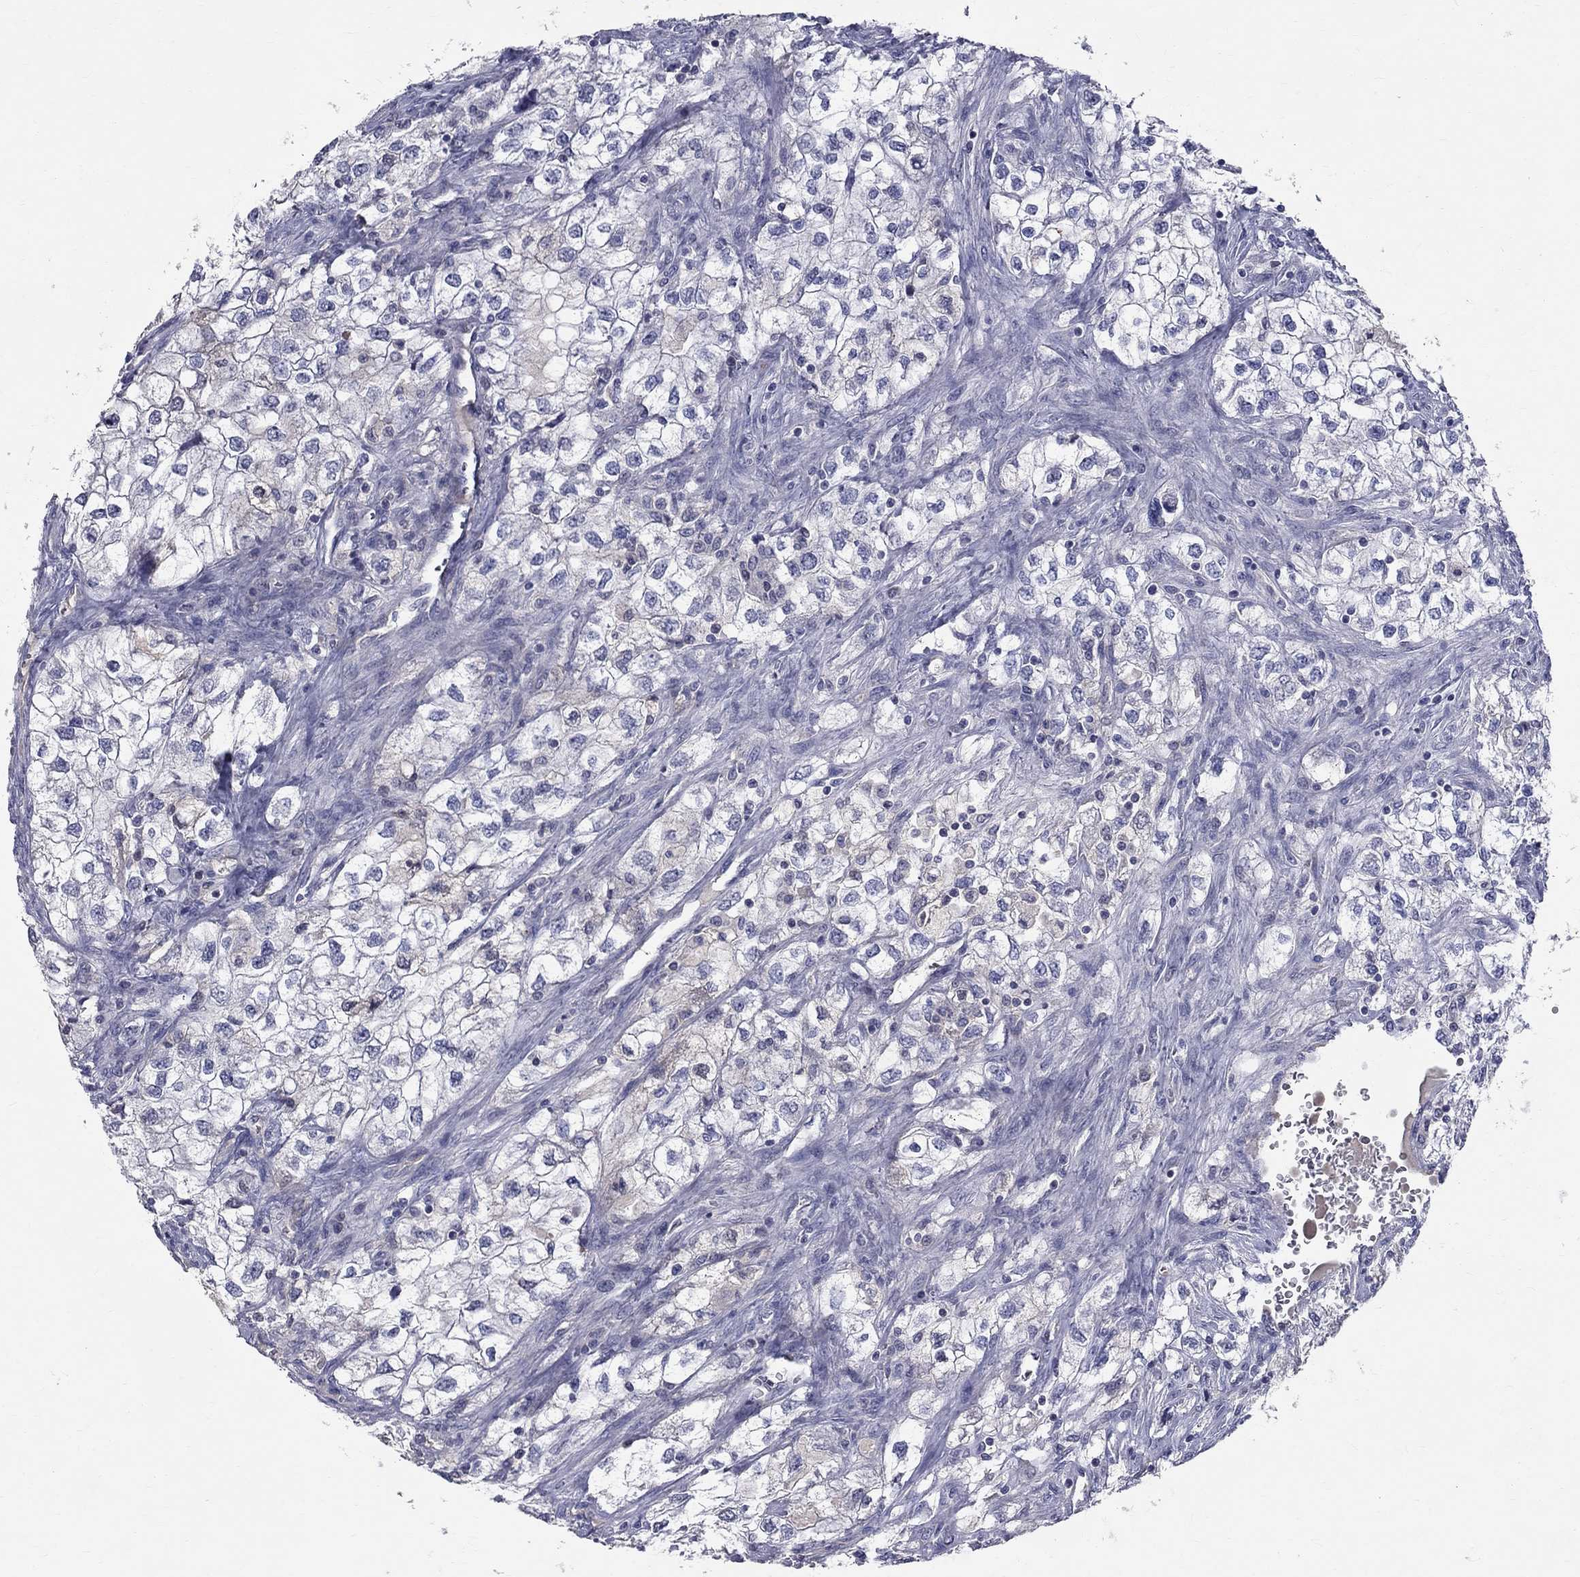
{"staining": {"intensity": "negative", "quantity": "none", "location": "none"}, "tissue": "renal cancer", "cell_type": "Tumor cells", "image_type": "cancer", "snomed": [{"axis": "morphology", "description": "Adenocarcinoma, NOS"}, {"axis": "topography", "description": "Kidney"}], "caption": "Renal adenocarcinoma was stained to show a protein in brown. There is no significant staining in tumor cells.", "gene": "SLC4A10", "patient": {"sex": "male", "age": 59}}